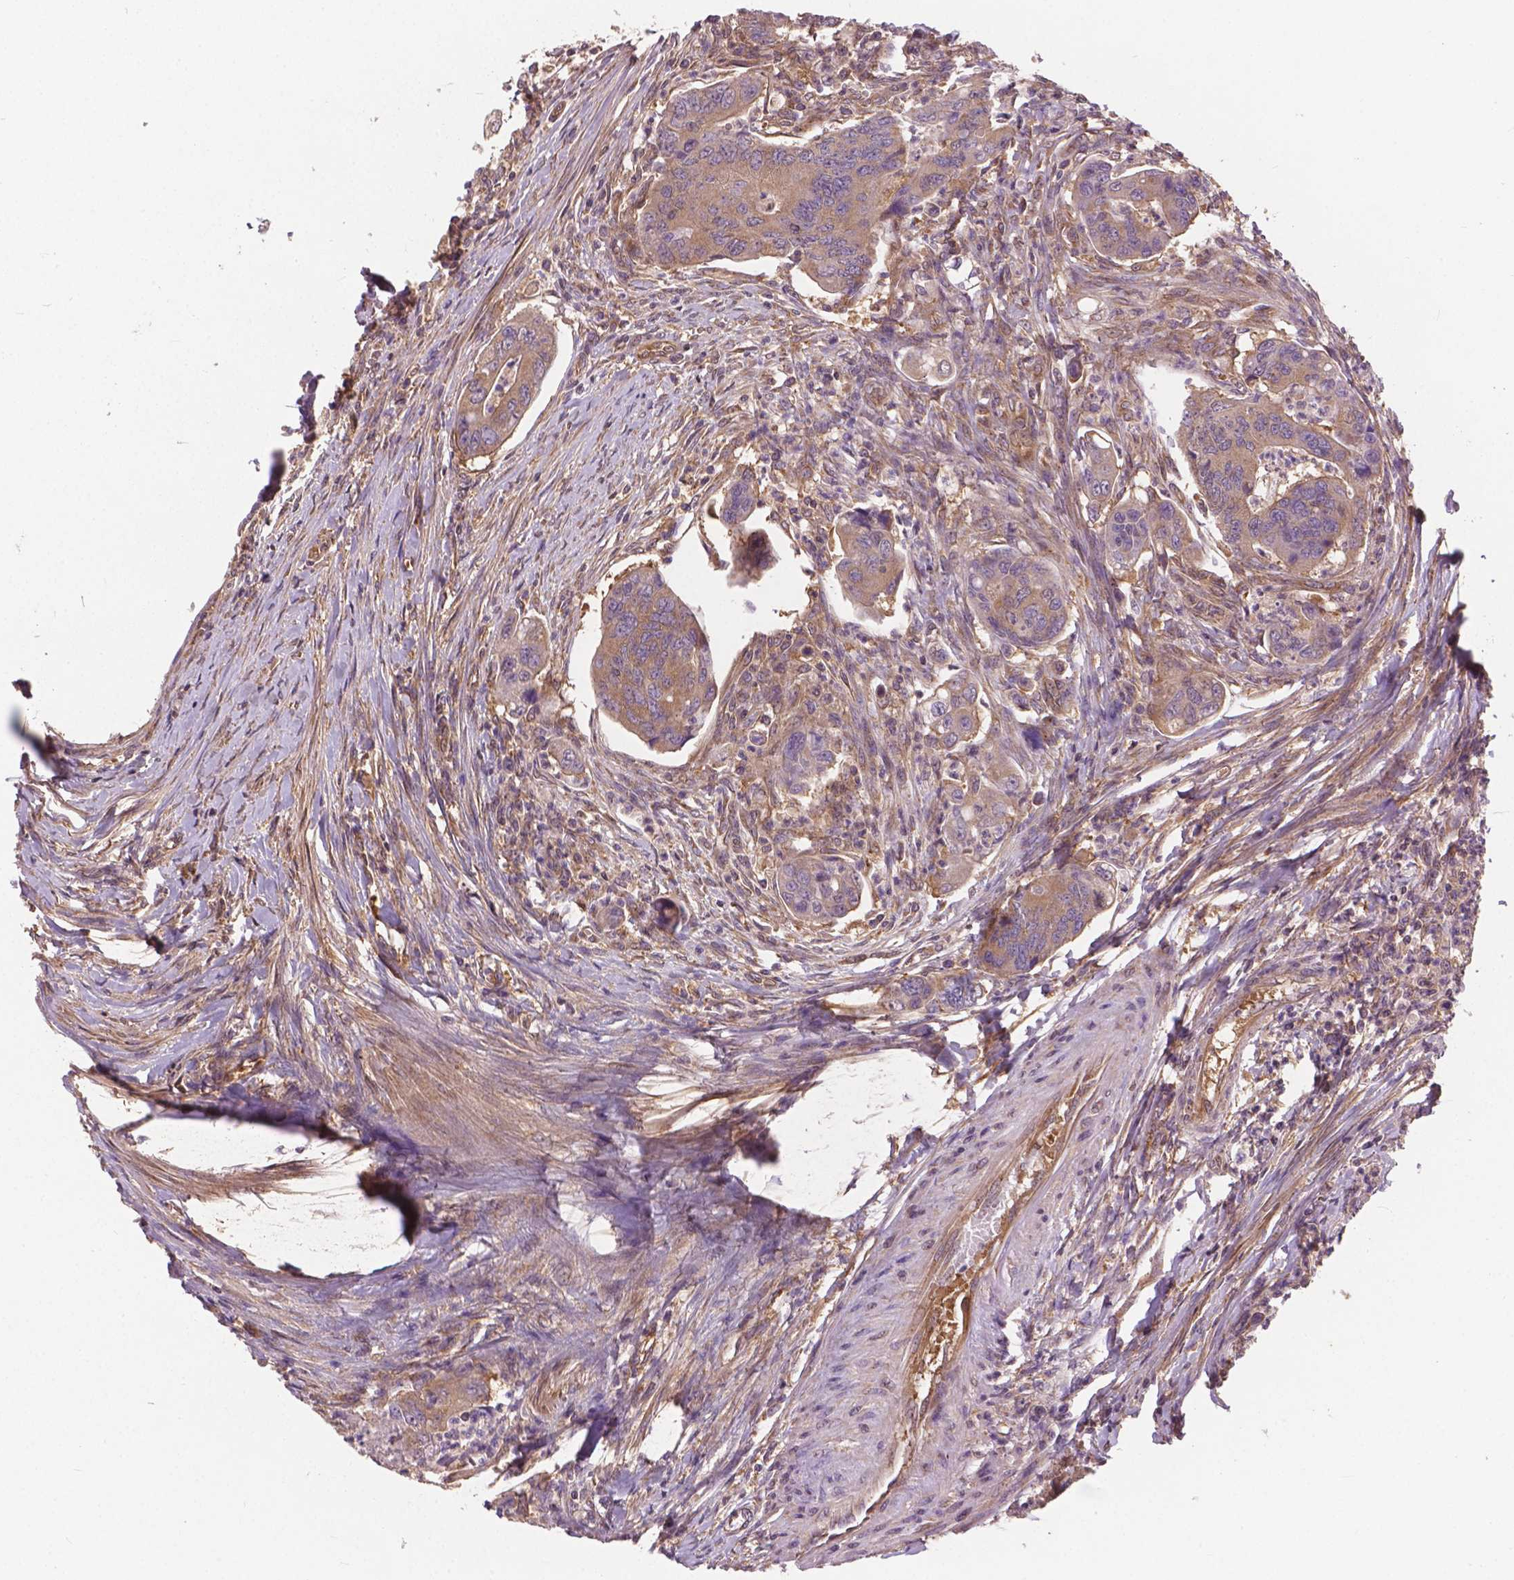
{"staining": {"intensity": "weak", "quantity": "25%-75%", "location": "cytoplasmic/membranous"}, "tissue": "colorectal cancer", "cell_type": "Tumor cells", "image_type": "cancer", "snomed": [{"axis": "morphology", "description": "Adenocarcinoma, NOS"}, {"axis": "topography", "description": "Colon"}], "caption": "IHC (DAB (3,3'-diaminobenzidine)) staining of colorectal adenocarcinoma shows weak cytoplasmic/membranous protein staining in about 25%-75% of tumor cells.", "gene": "MZT1", "patient": {"sex": "female", "age": 67}}